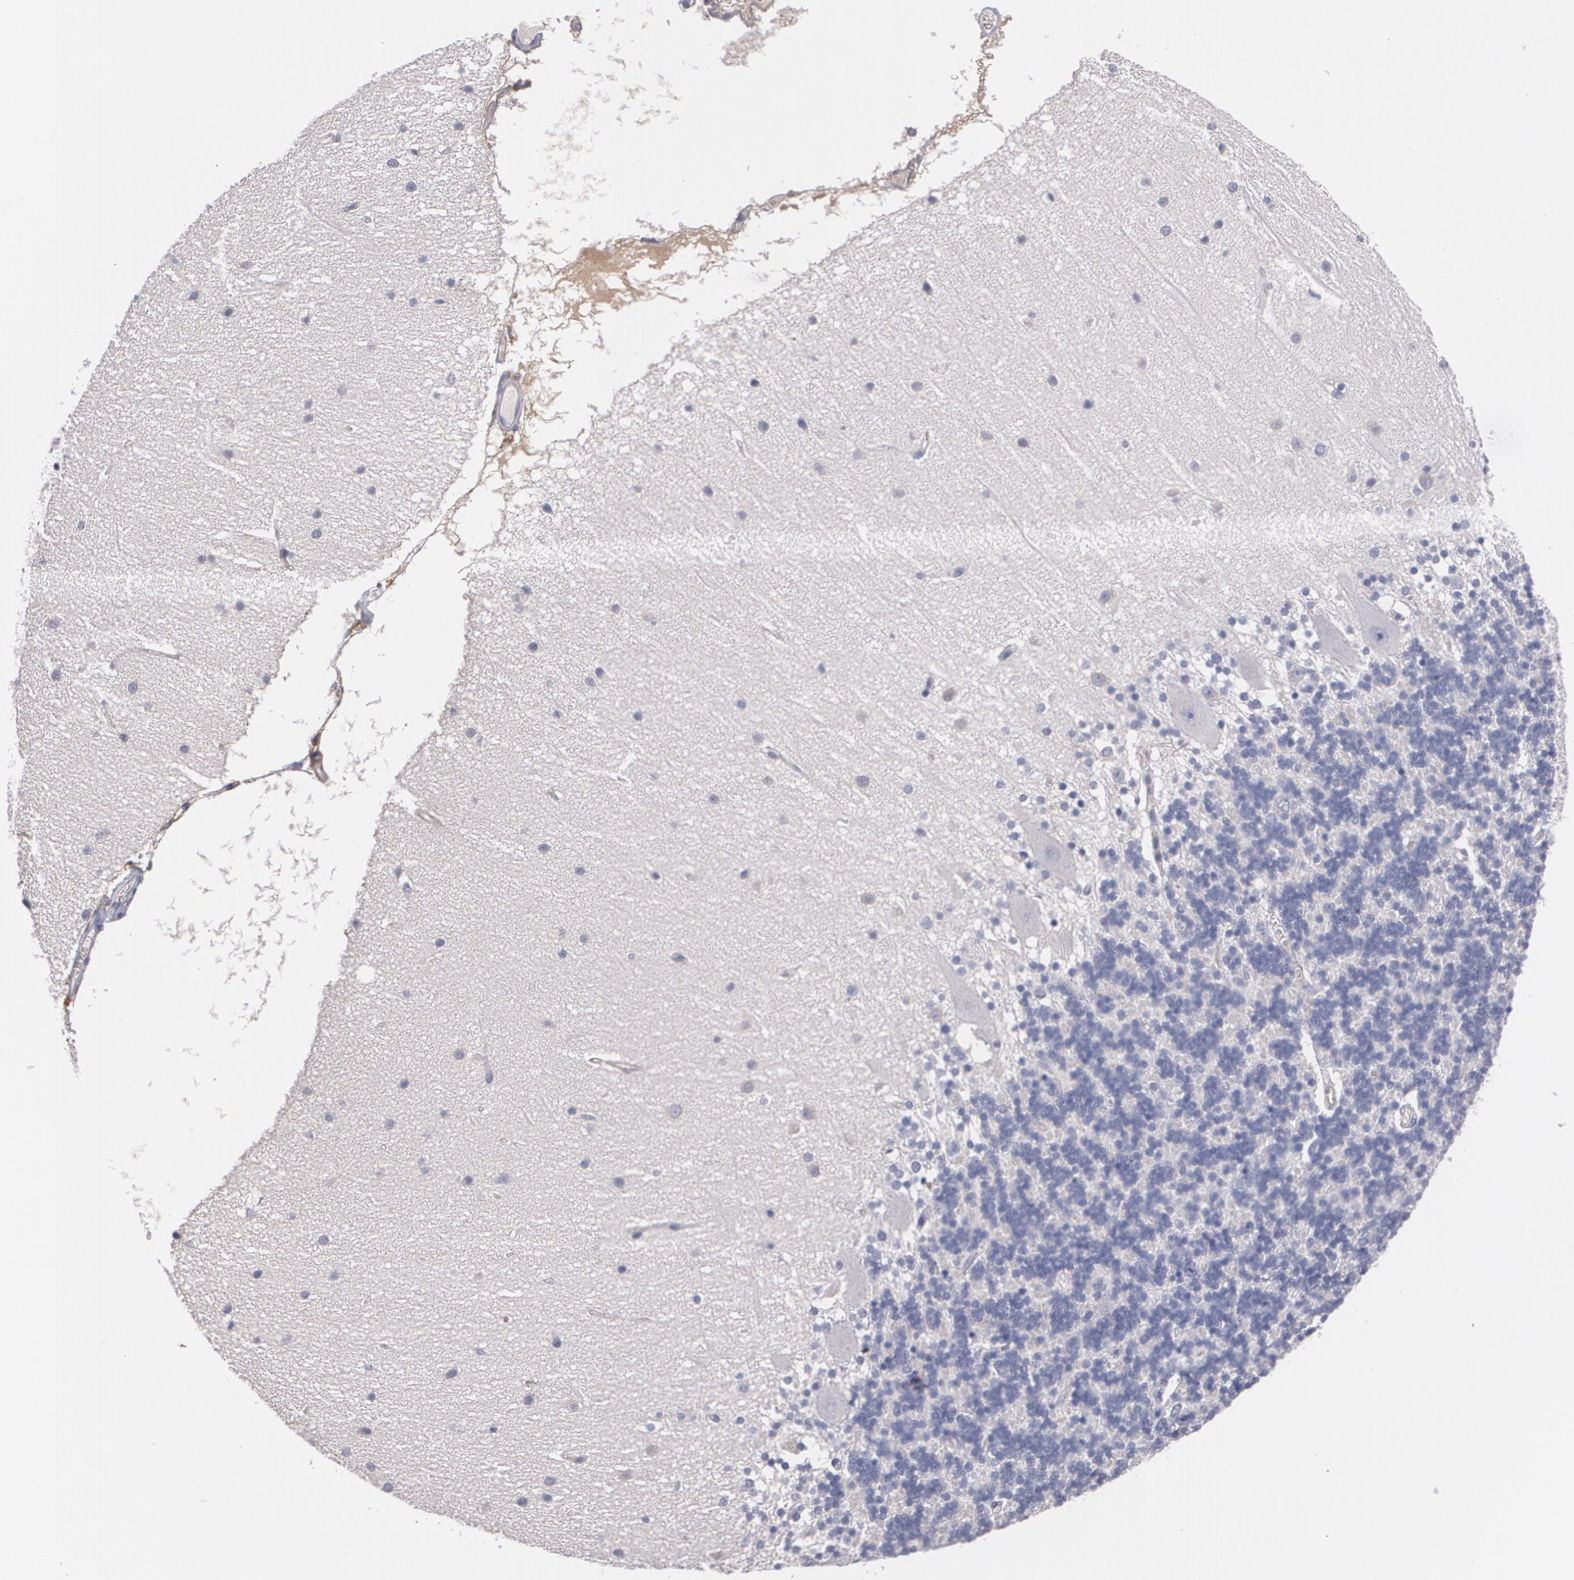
{"staining": {"intensity": "negative", "quantity": "none", "location": "none"}, "tissue": "cerebellum", "cell_type": "Cells in granular layer", "image_type": "normal", "snomed": [{"axis": "morphology", "description": "Normal tissue, NOS"}, {"axis": "topography", "description": "Cerebellum"}], "caption": "High power microscopy histopathology image of an immunohistochemistry (IHC) histopathology image of unremarkable cerebellum, revealing no significant positivity in cells in granular layer.", "gene": "FBLN1", "patient": {"sex": "female", "age": 54}}